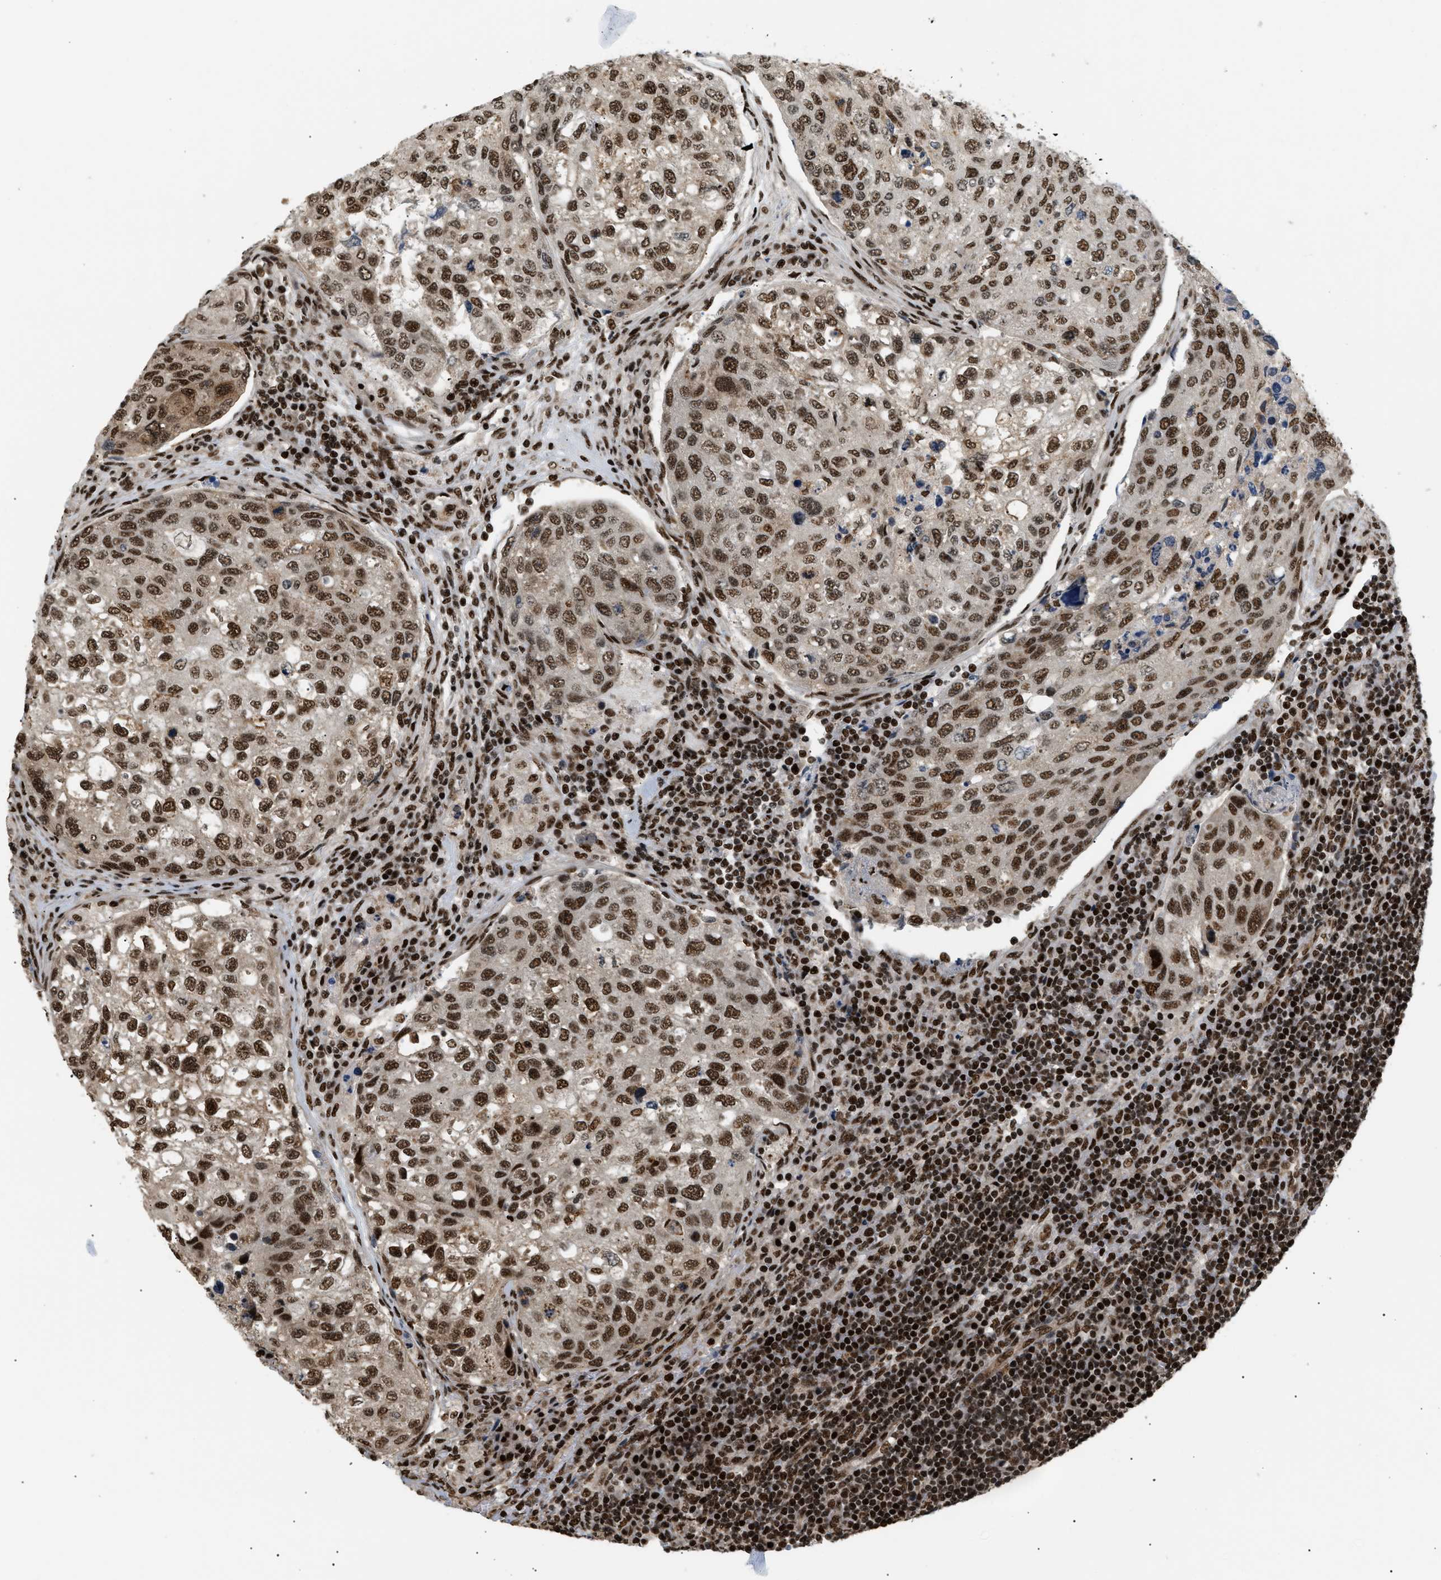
{"staining": {"intensity": "strong", "quantity": "25%-75%", "location": "nuclear"}, "tissue": "urothelial cancer", "cell_type": "Tumor cells", "image_type": "cancer", "snomed": [{"axis": "morphology", "description": "Urothelial carcinoma, High grade"}, {"axis": "topography", "description": "Lymph node"}, {"axis": "topography", "description": "Urinary bladder"}], "caption": "Protein expression by IHC exhibits strong nuclear expression in approximately 25%-75% of tumor cells in urothelial cancer. The protein of interest is shown in brown color, while the nuclei are stained blue.", "gene": "RBM5", "patient": {"sex": "male", "age": 51}}